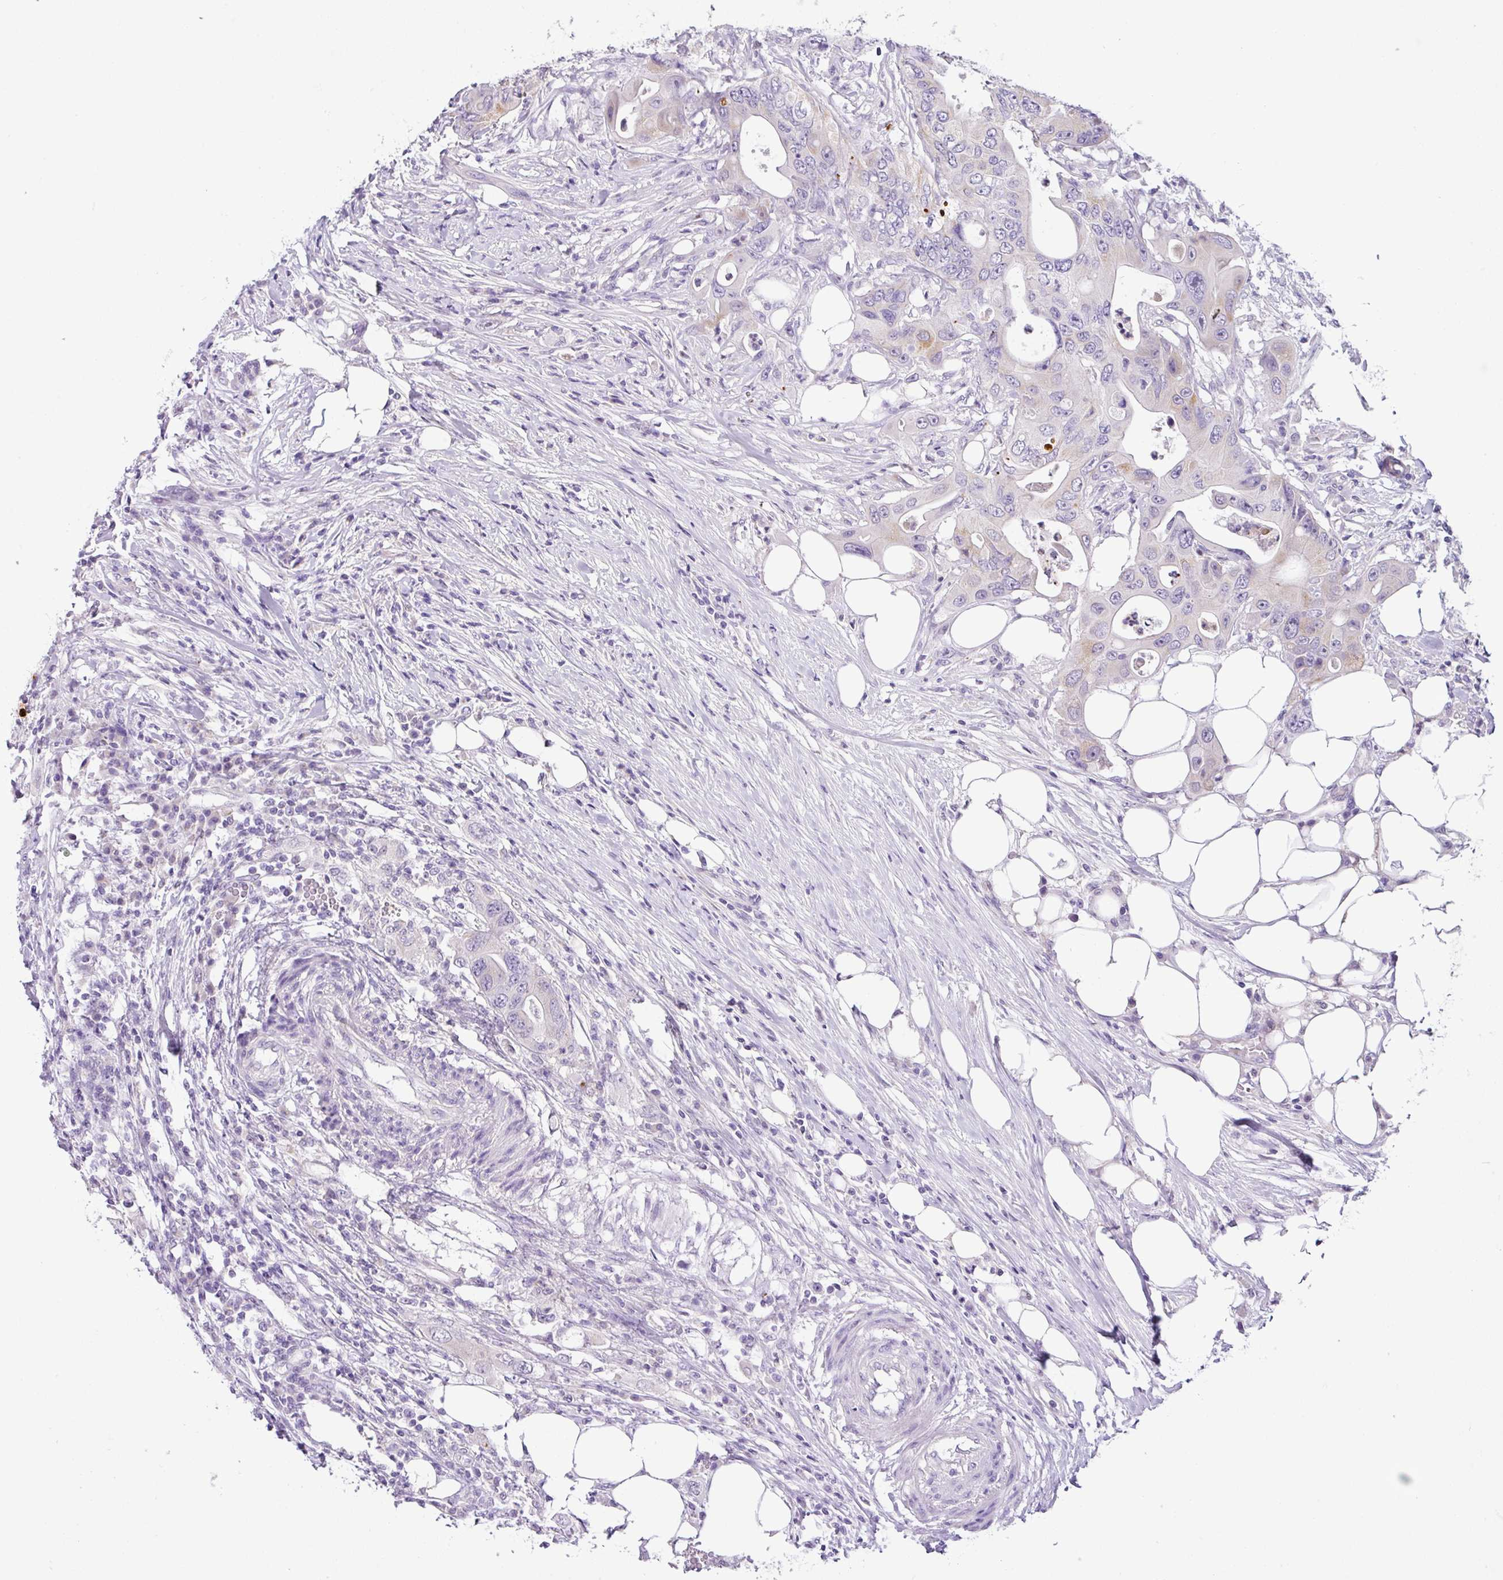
{"staining": {"intensity": "weak", "quantity": "<25%", "location": "cytoplasmic/membranous"}, "tissue": "colorectal cancer", "cell_type": "Tumor cells", "image_type": "cancer", "snomed": [{"axis": "morphology", "description": "Adenocarcinoma, NOS"}, {"axis": "topography", "description": "Colon"}], "caption": "The micrograph demonstrates no staining of tumor cells in colorectal adenocarcinoma. (Brightfield microscopy of DAB (3,3'-diaminobenzidine) immunohistochemistry at high magnification).", "gene": "HMCN2", "patient": {"sex": "male", "age": 71}}